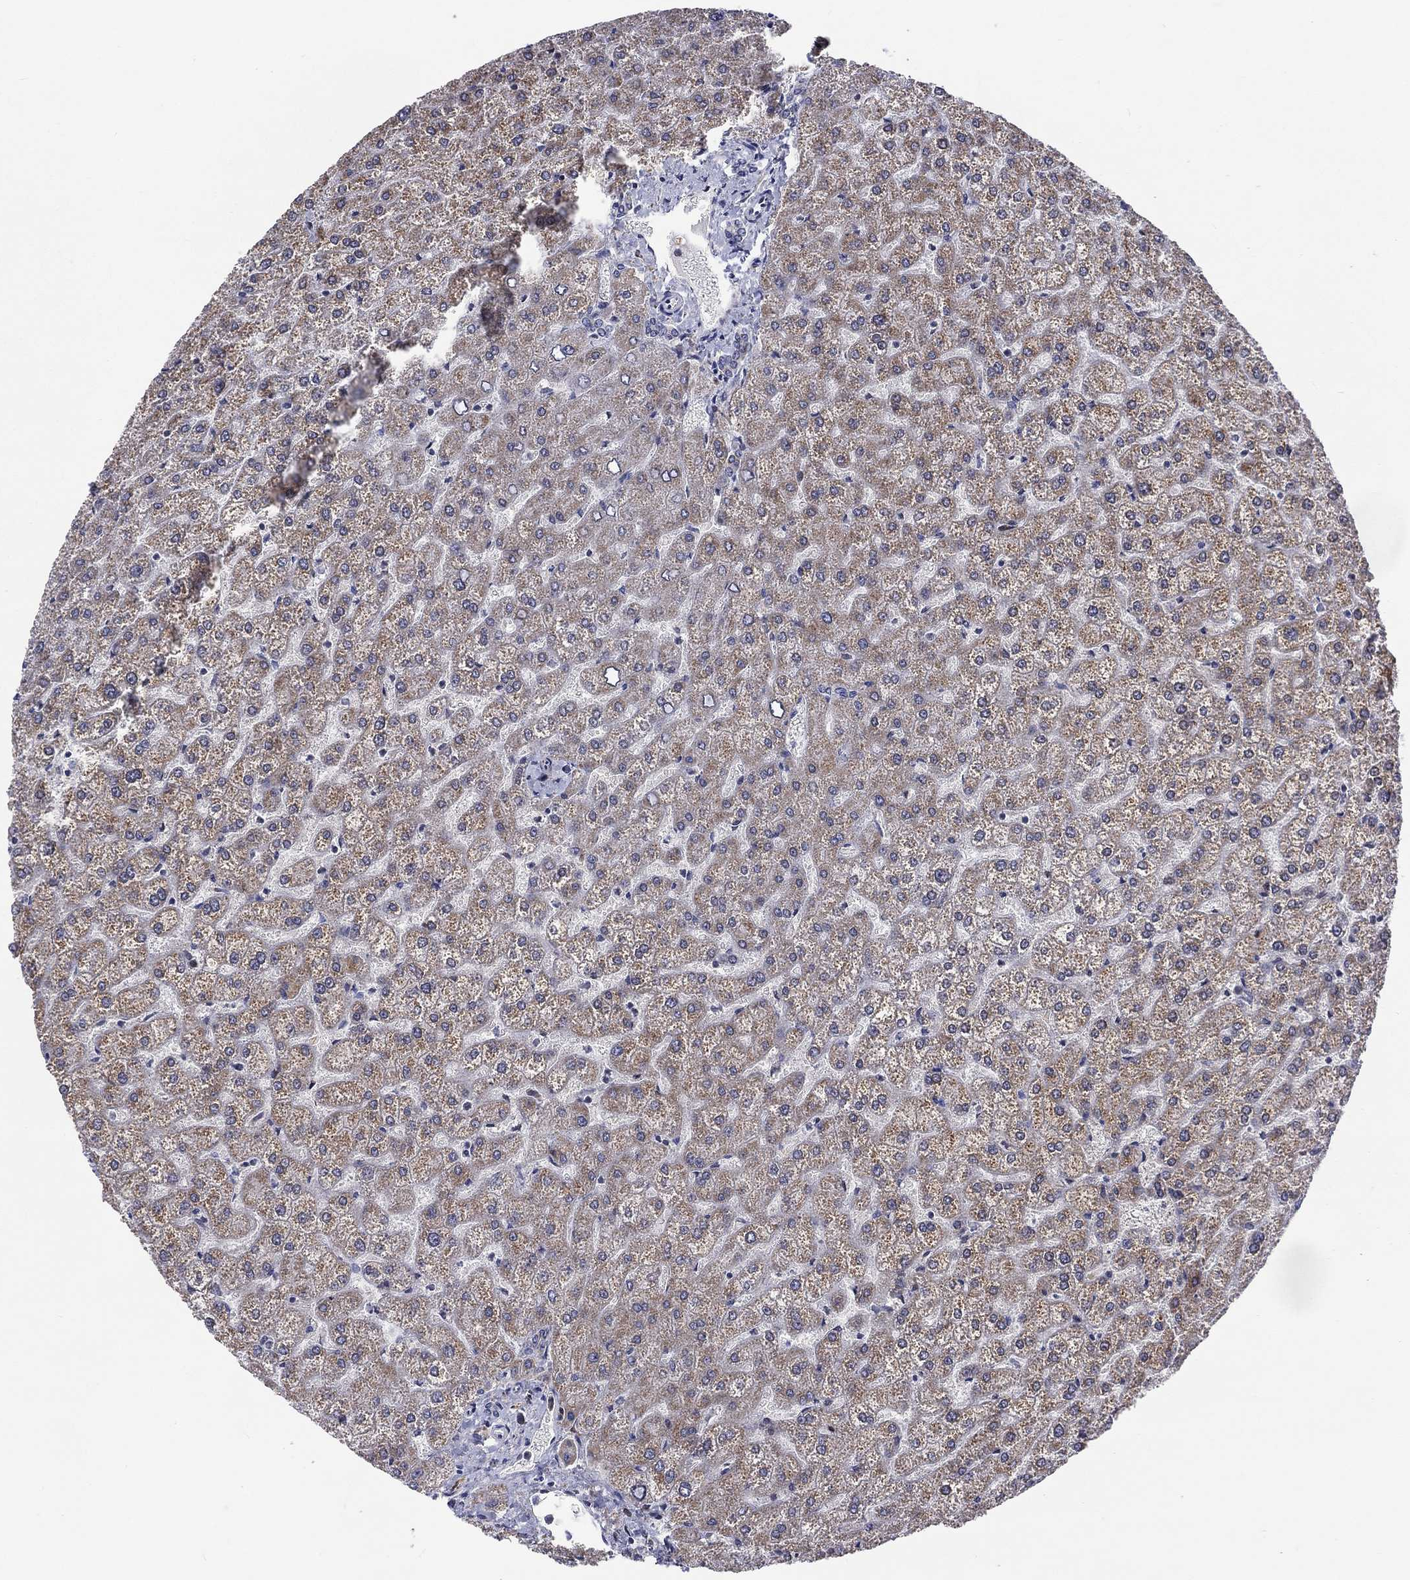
{"staining": {"intensity": "negative", "quantity": "none", "location": "none"}, "tissue": "liver", "cell_type": "Cholangiocytes", "image_type": "normal", "snomed": [{"axis": "morphology", "description": "Normal tissue, NOS"}, {"axis": "topography", "description": "Liver"}], "caption": "Protein analysis of benign liver displays no significant staining in cholangiocytes. (DAB (3,3'-diaminobenzidine) immunohistochemistry with hematoxylin counter stain).", "gene": "SLC35F2", "patient": {"sex": "female", "age": 32}}